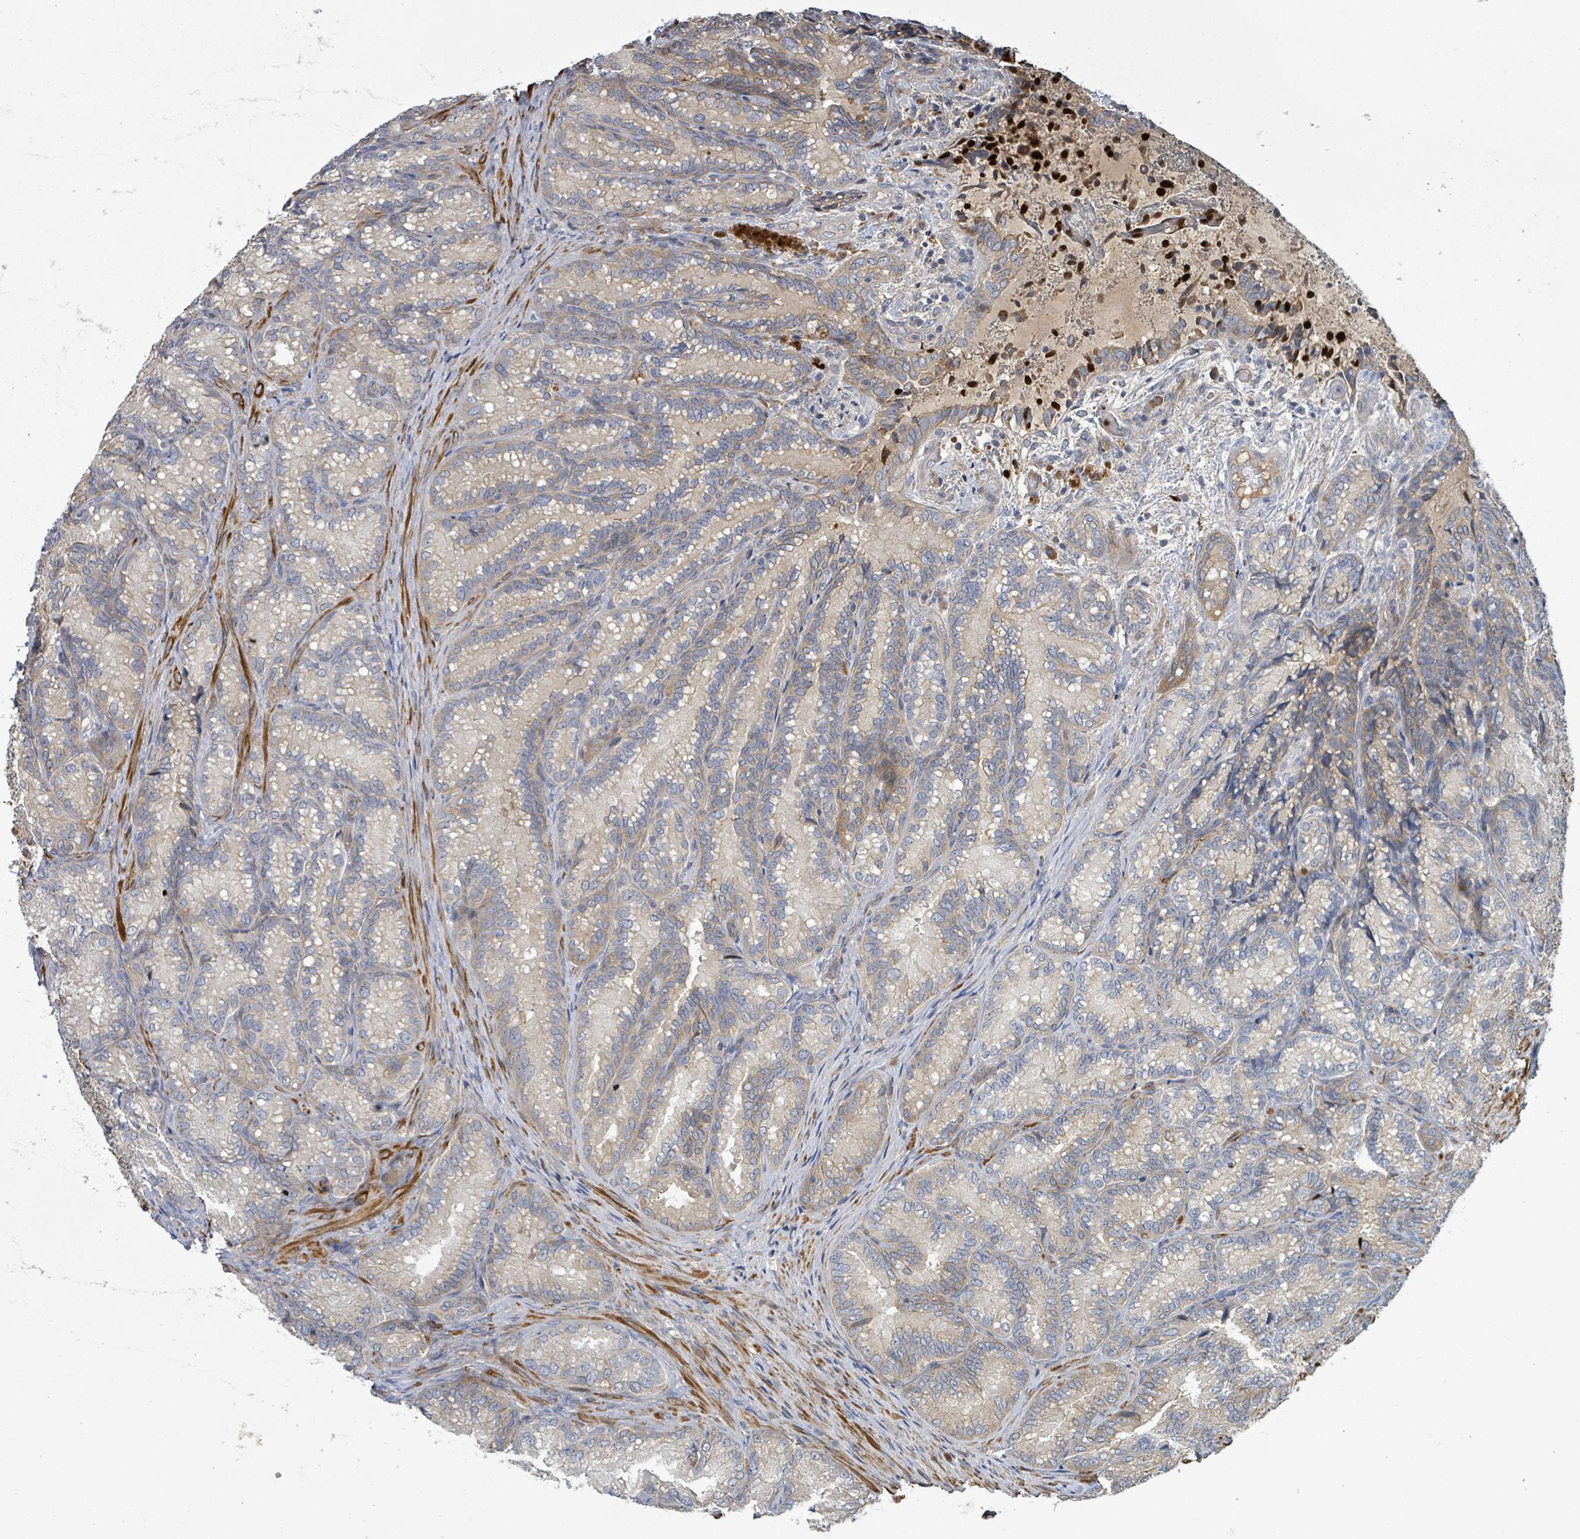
{"staining": {"intensity": "moderate", "quantity": "25%-75%", "location": "cytoplasmic/membranous"}, "tissue": "seminal vesicle", "cell_type": "Glandular cells", "image_type": "normal", "snomed": [{"axis": "morphology", "description": "Normal tissue, NOS"}, {"axis": "topography", "description": "Seminal veicle"}], "caption": "Immunohistochemical staining of benign seminal vesicle demonstrates medium levels of moderate cytoplasmic/membranous expression in about 25%-75% of glandular cells. (DAB IHC, brown staining for protein, blue staining for nuclei).", "gene": "STARD4", "patient": {"sex": "male", "age": 58}}